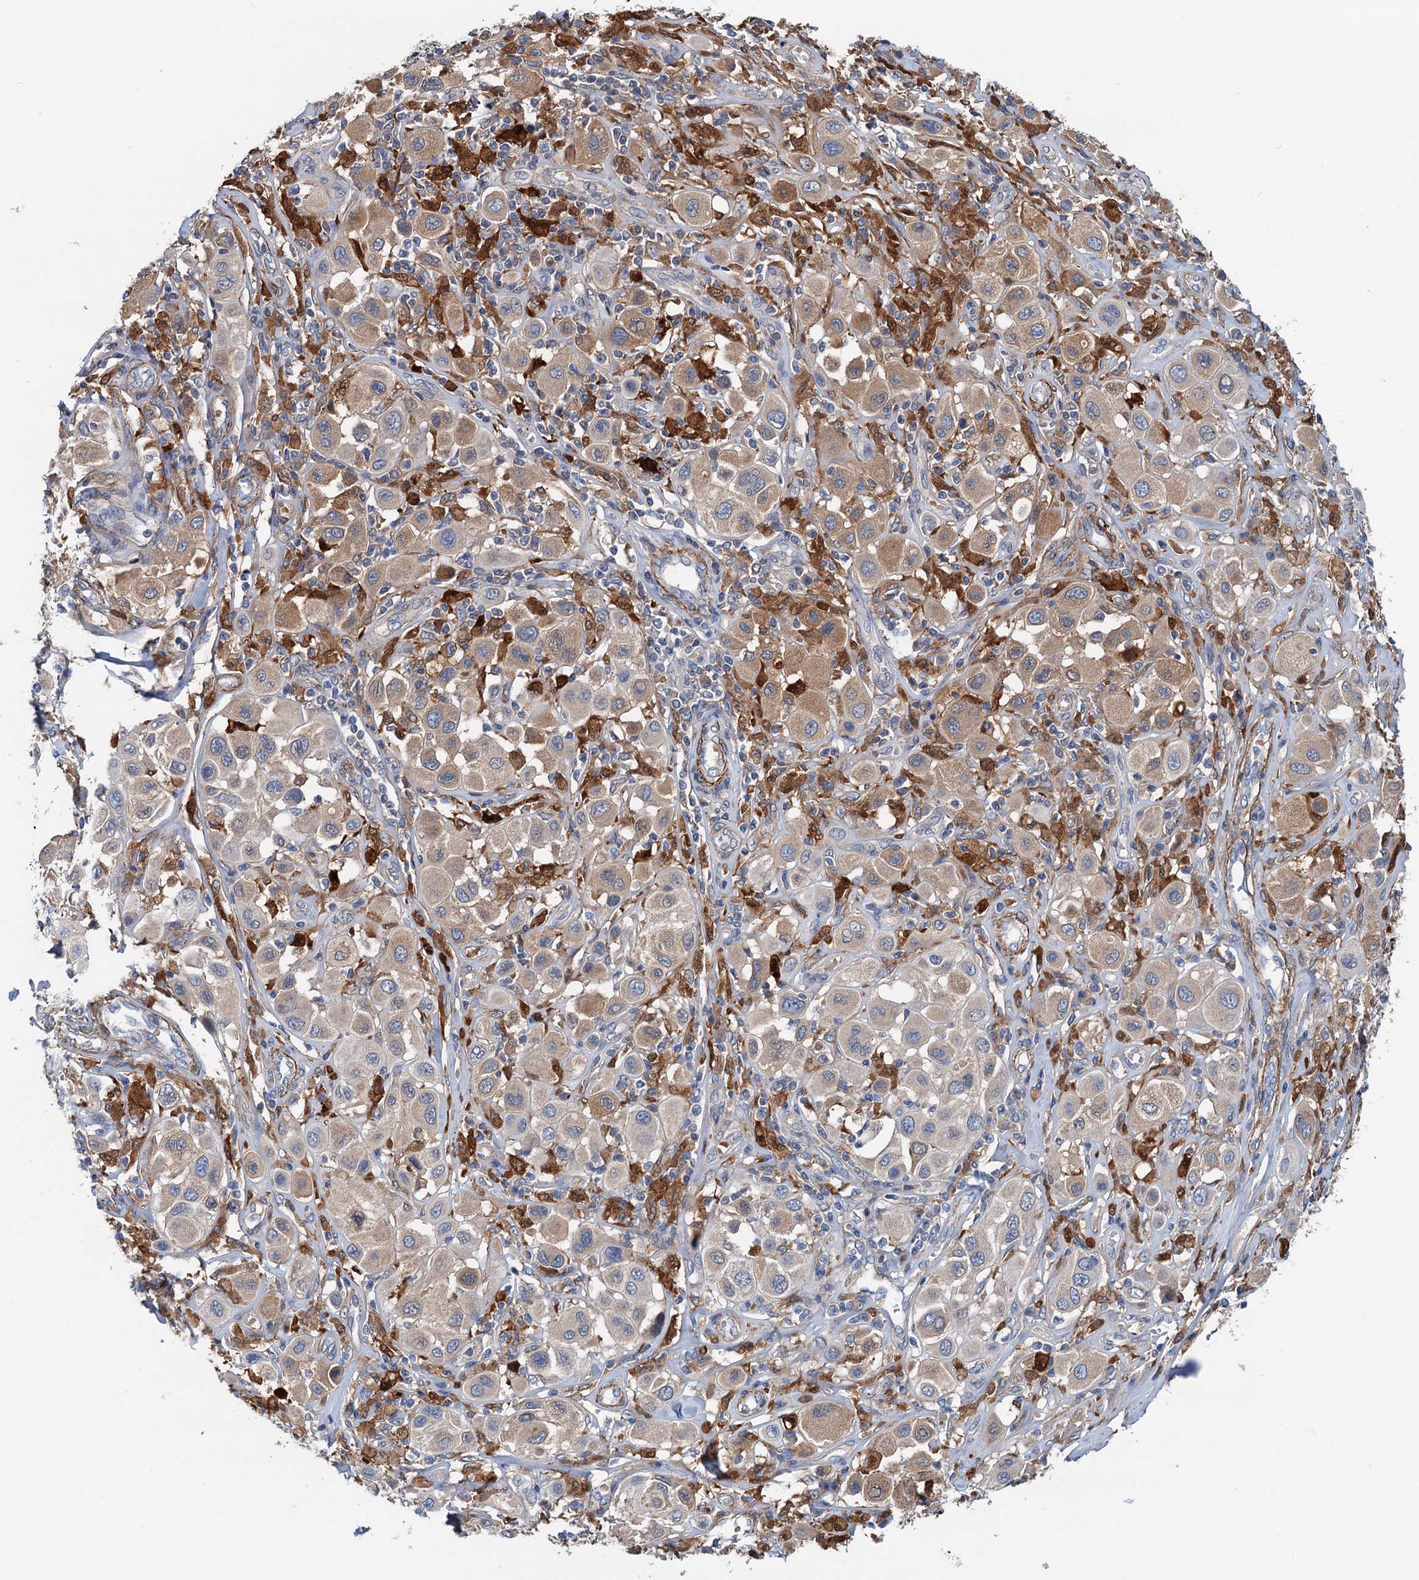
{"staining": {"intensity": "moderate", "quantity": ">75%", "location": "cytoplasmic/membranous"}, "tissue": "melanoma", "cell_type": "Tumor cells", "image_type": "cancer", "snomed": [{"axis": "morphology", "description": "Malignant melanoma, Metastatic site"}, {"axis": "topography", "description": "Skin"}], "caption": "A brown stain highlights moderate cytoplasmic/membranous staining of a protein in human melanoma tumor cells. Nuclei are stained in blue.", "gene": "CSTPP1", "patient": {"sex": "male", "age": 41}}